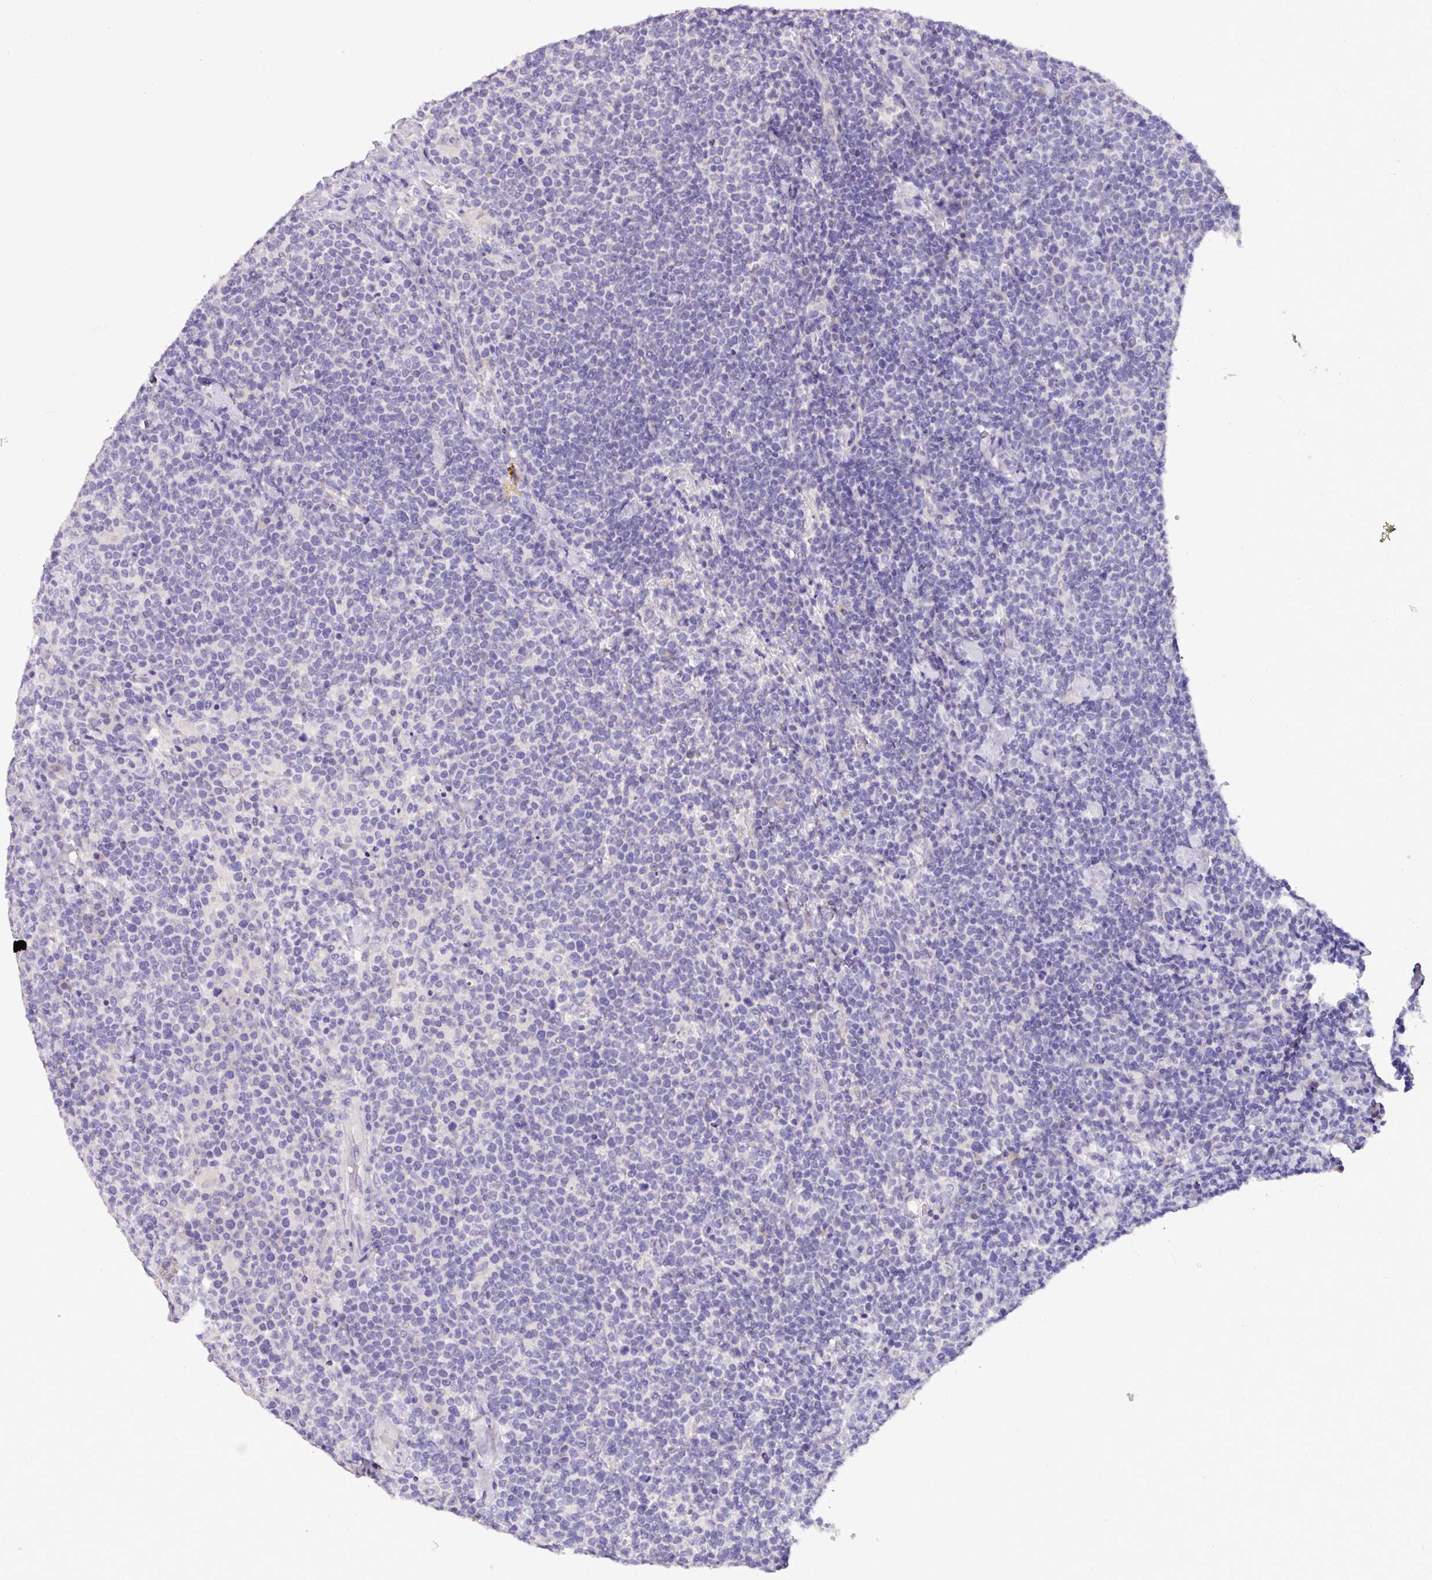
{"staining": {"intensity": "negative", "quantity": "none", "location": "none"}, "tissue": "lymphoma", "cell_type": "Tumor cells", "image_type": "cancer", "snomed": [{"axis": "morphology", "description": "Malignant lymphoma, non-Hodgkin's type, High grade"}, {"axis": "topography", "description": "Lymph node"}], "caption": "This is an immunohistochemistry (IHC) histopathology image of human high-grade malignant lymphoma, non-Hodgkin's type. There is no staining in tumor cells.", "gene": "EPCAM", "patient": {"sex": "male", "age": 61}}